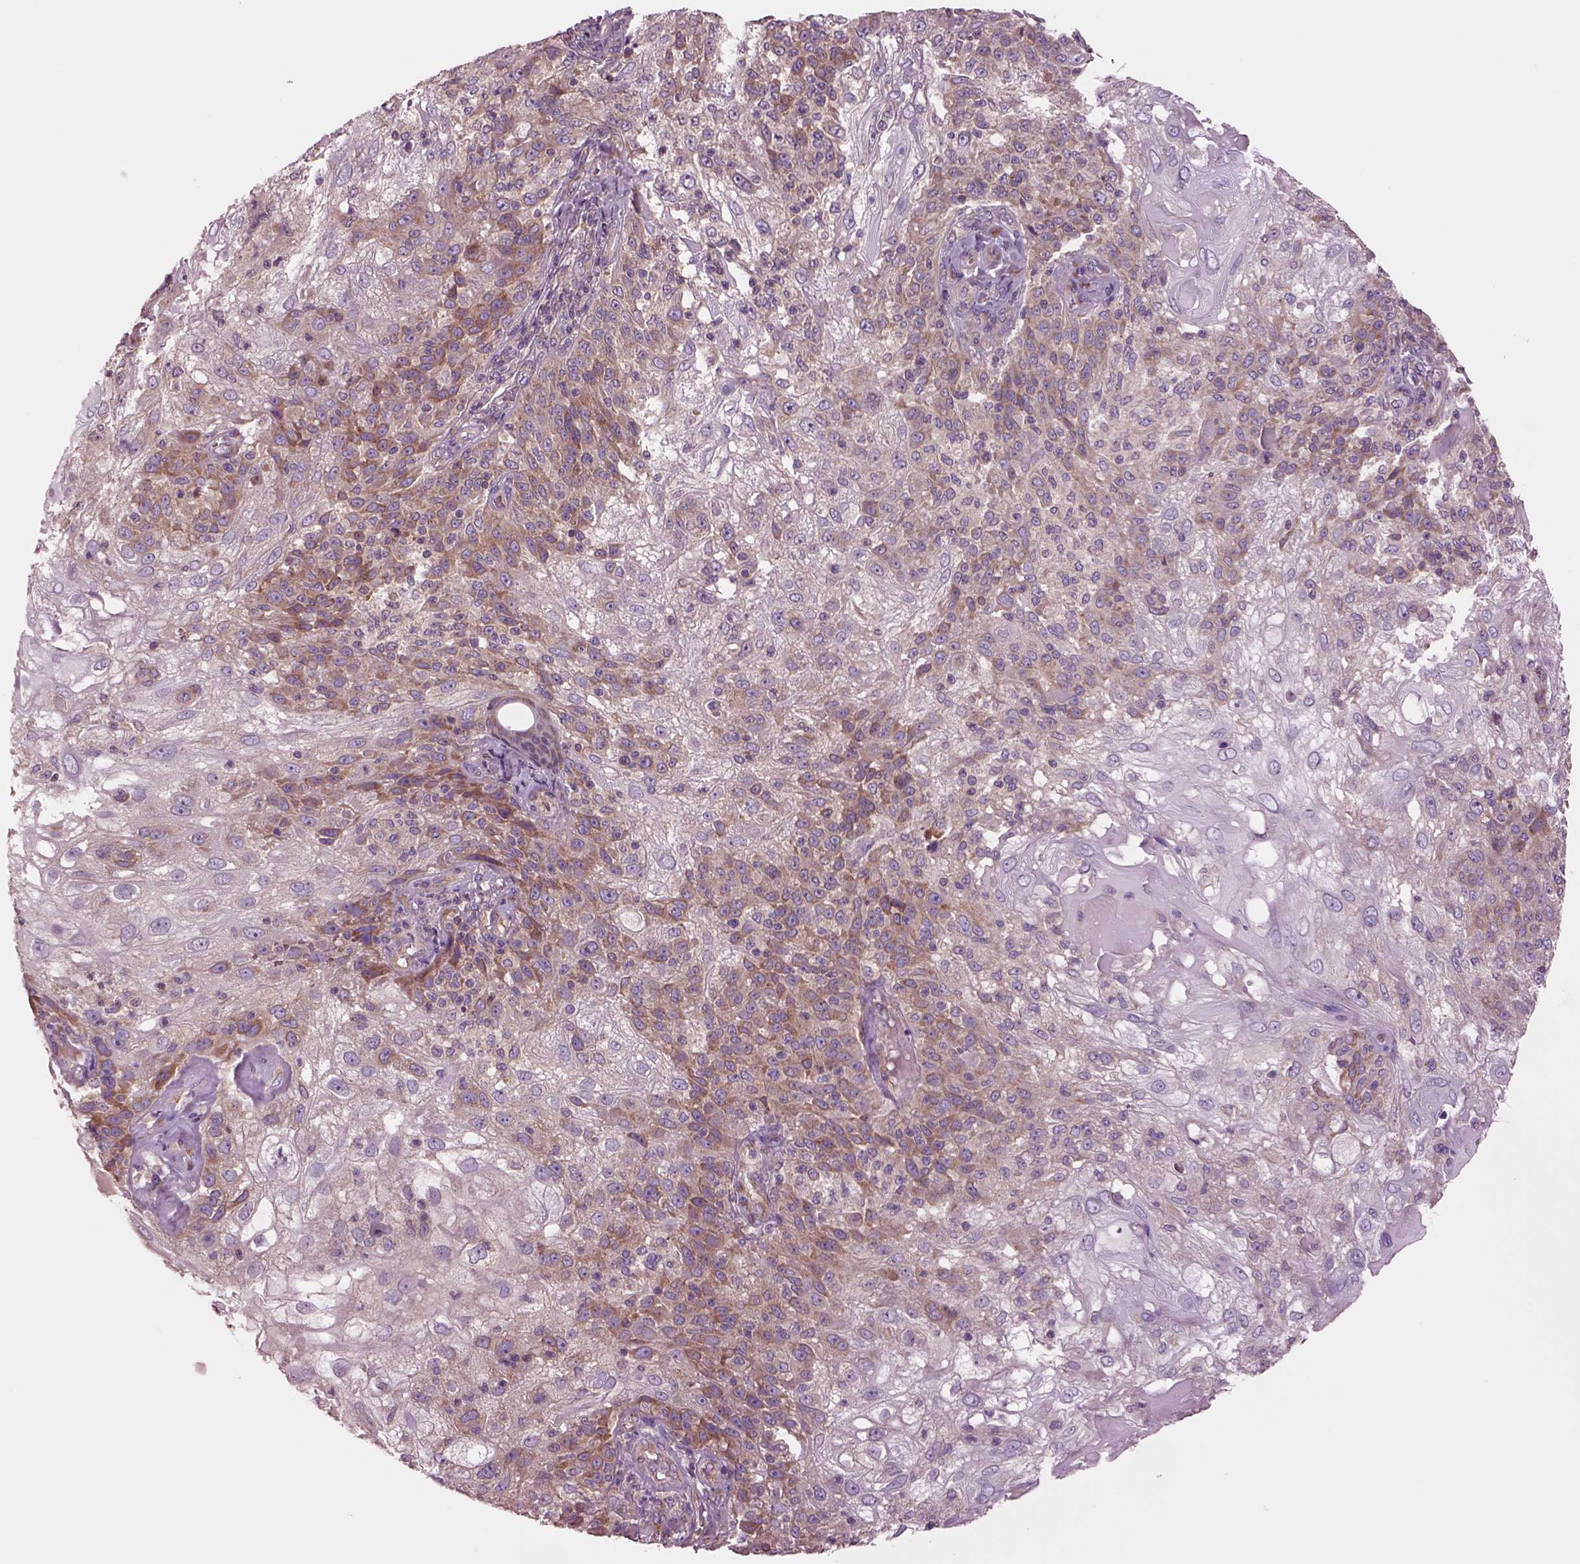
{"staining": {"intensity": "moderate", "quantity": "<25%", "location": "cytoplasmic/membranous"}, "tissue": "skin cancer", "cell_type": "Tumor cells", "image_type": "cancer", "snomed": [{"axis": "morphology", "description": "Normal tissue, NOS"}, {"axis": "morphology", "description": "Squamous cell carcinoma, NOS"}, {"axis": "topography", "description": "Skin"}], "caption": "There is low levels of moderate cytoplasmic/membranous expression in tumor cells of skin cancer (squamous cell carcinoma), as demonstrated by immunohistochemical staining (brown color).", "gene": "SEC23A", "patient": {"sex": "female", "age": 83}}